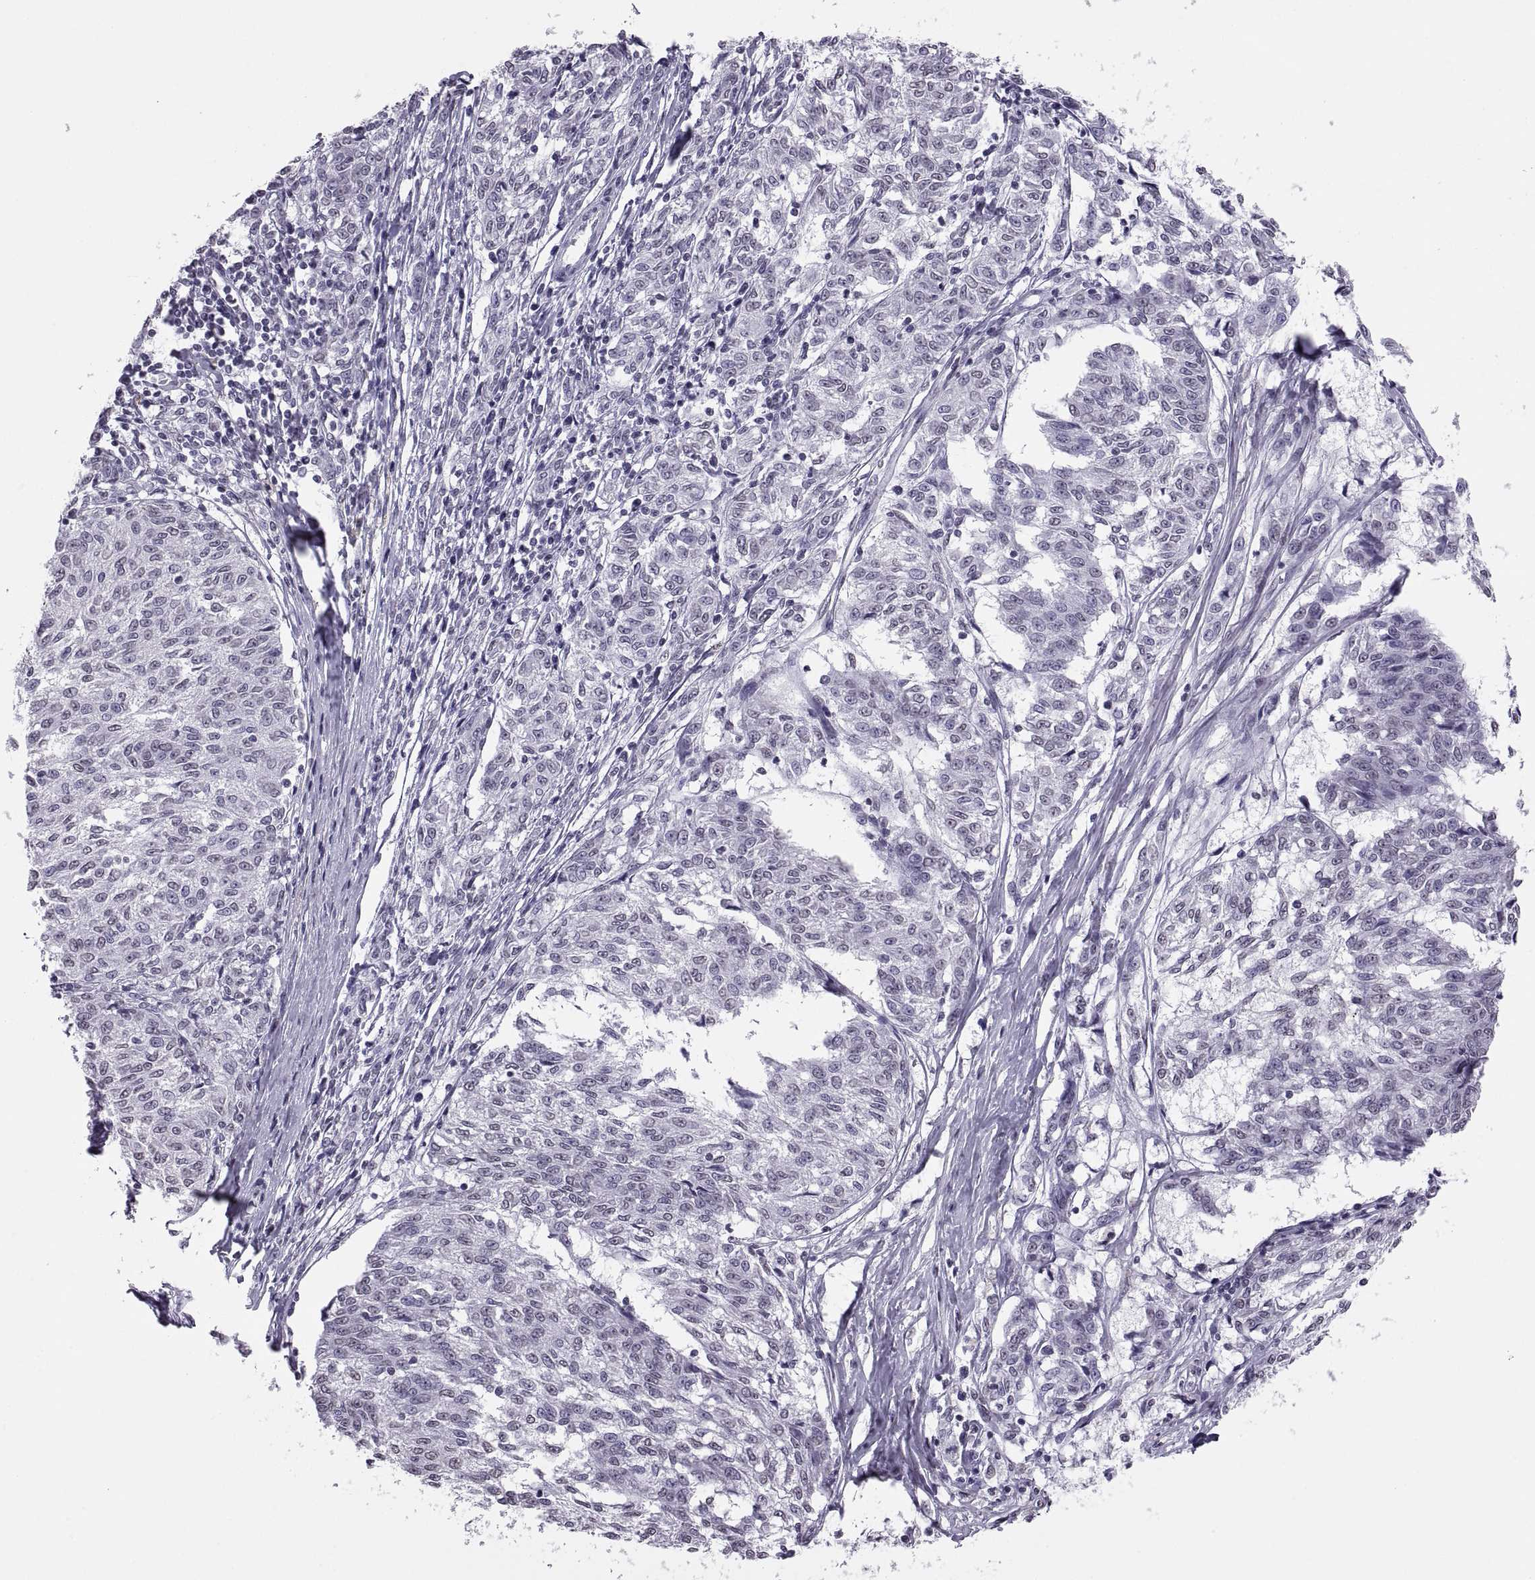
{"staining": {"intensity": "negative", "quantity": "none", "location": "none"}, "tissue": "melanoma", "cell_type": "Tumor cells", "image_type": "cancer", "snomed": [{"axis": "morphology", "description": "Malignant melanoma, NOS"}, {"axis": "topography", "description": "Skin"}], "caption": "Melanoma was stained to show a protein in brown. There is no significant positivity in tumor cells.", "gene": "CARTPT", "patient": {"sex": "female", "age": 72}}